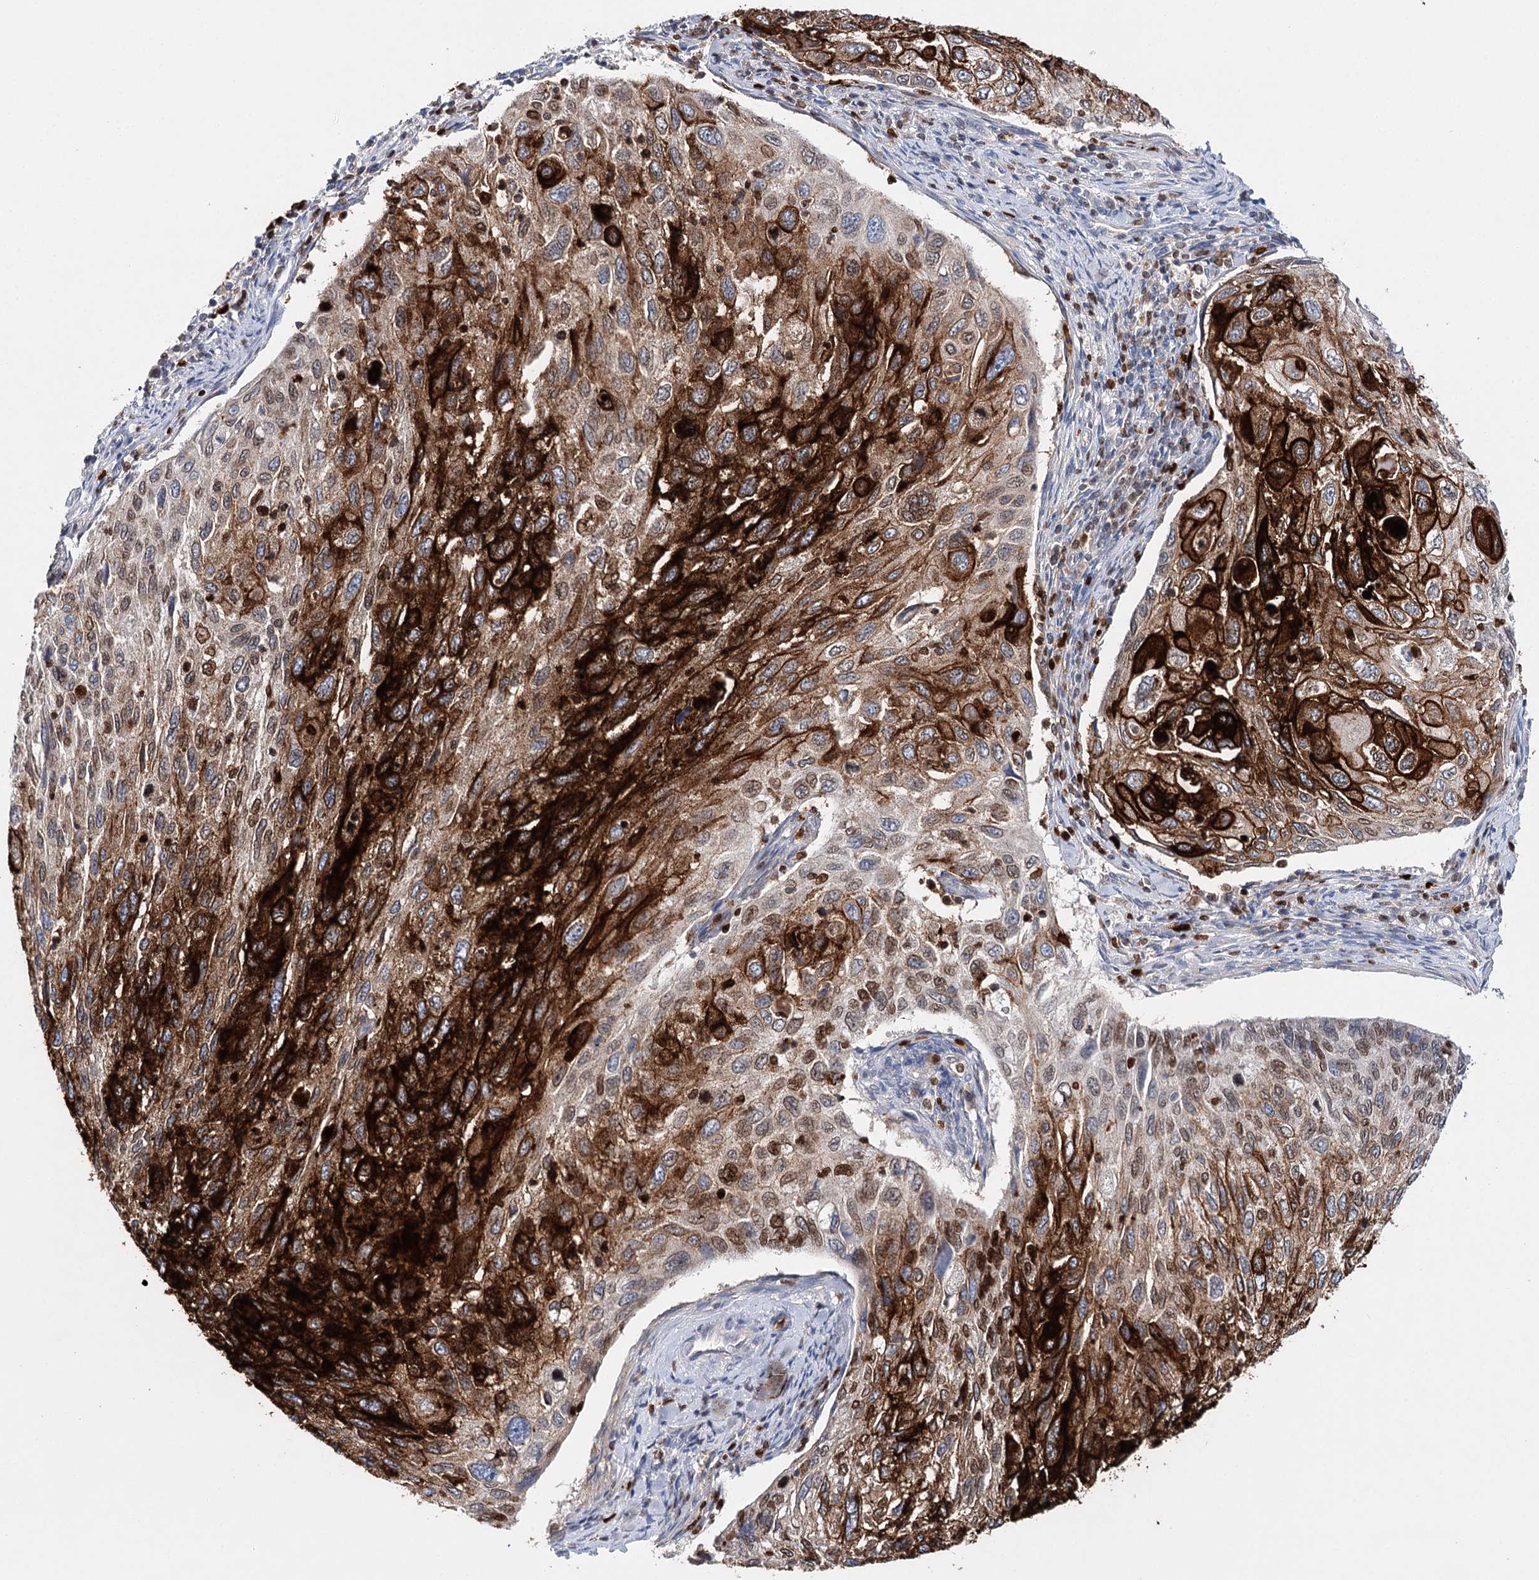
{"staining": {"intensity": "strong", "quantity": ">75%", "location": "cytoplasmic/membranous"}, "tissue": "cervical cancer", "cell_type": "Tumor cells", "image_type": "cancer", "snomed": [{"axis": "morphology", "description": "Squamous cell carcinoma, NOS"}, {"axis": "topography", "description": "Cervix"}], "caption": "Cervical cancer (squamous cell carcinoma) was stained to show a protein in brown. There is high levels of strong cytoplasmic/membranous expression in about >75% of tumor cells. (brown staining indicates protein expression, while blue staining denotes nuclei).", "gene": "CEACAM8", "patient": {"sex": "female", "age": 70}}